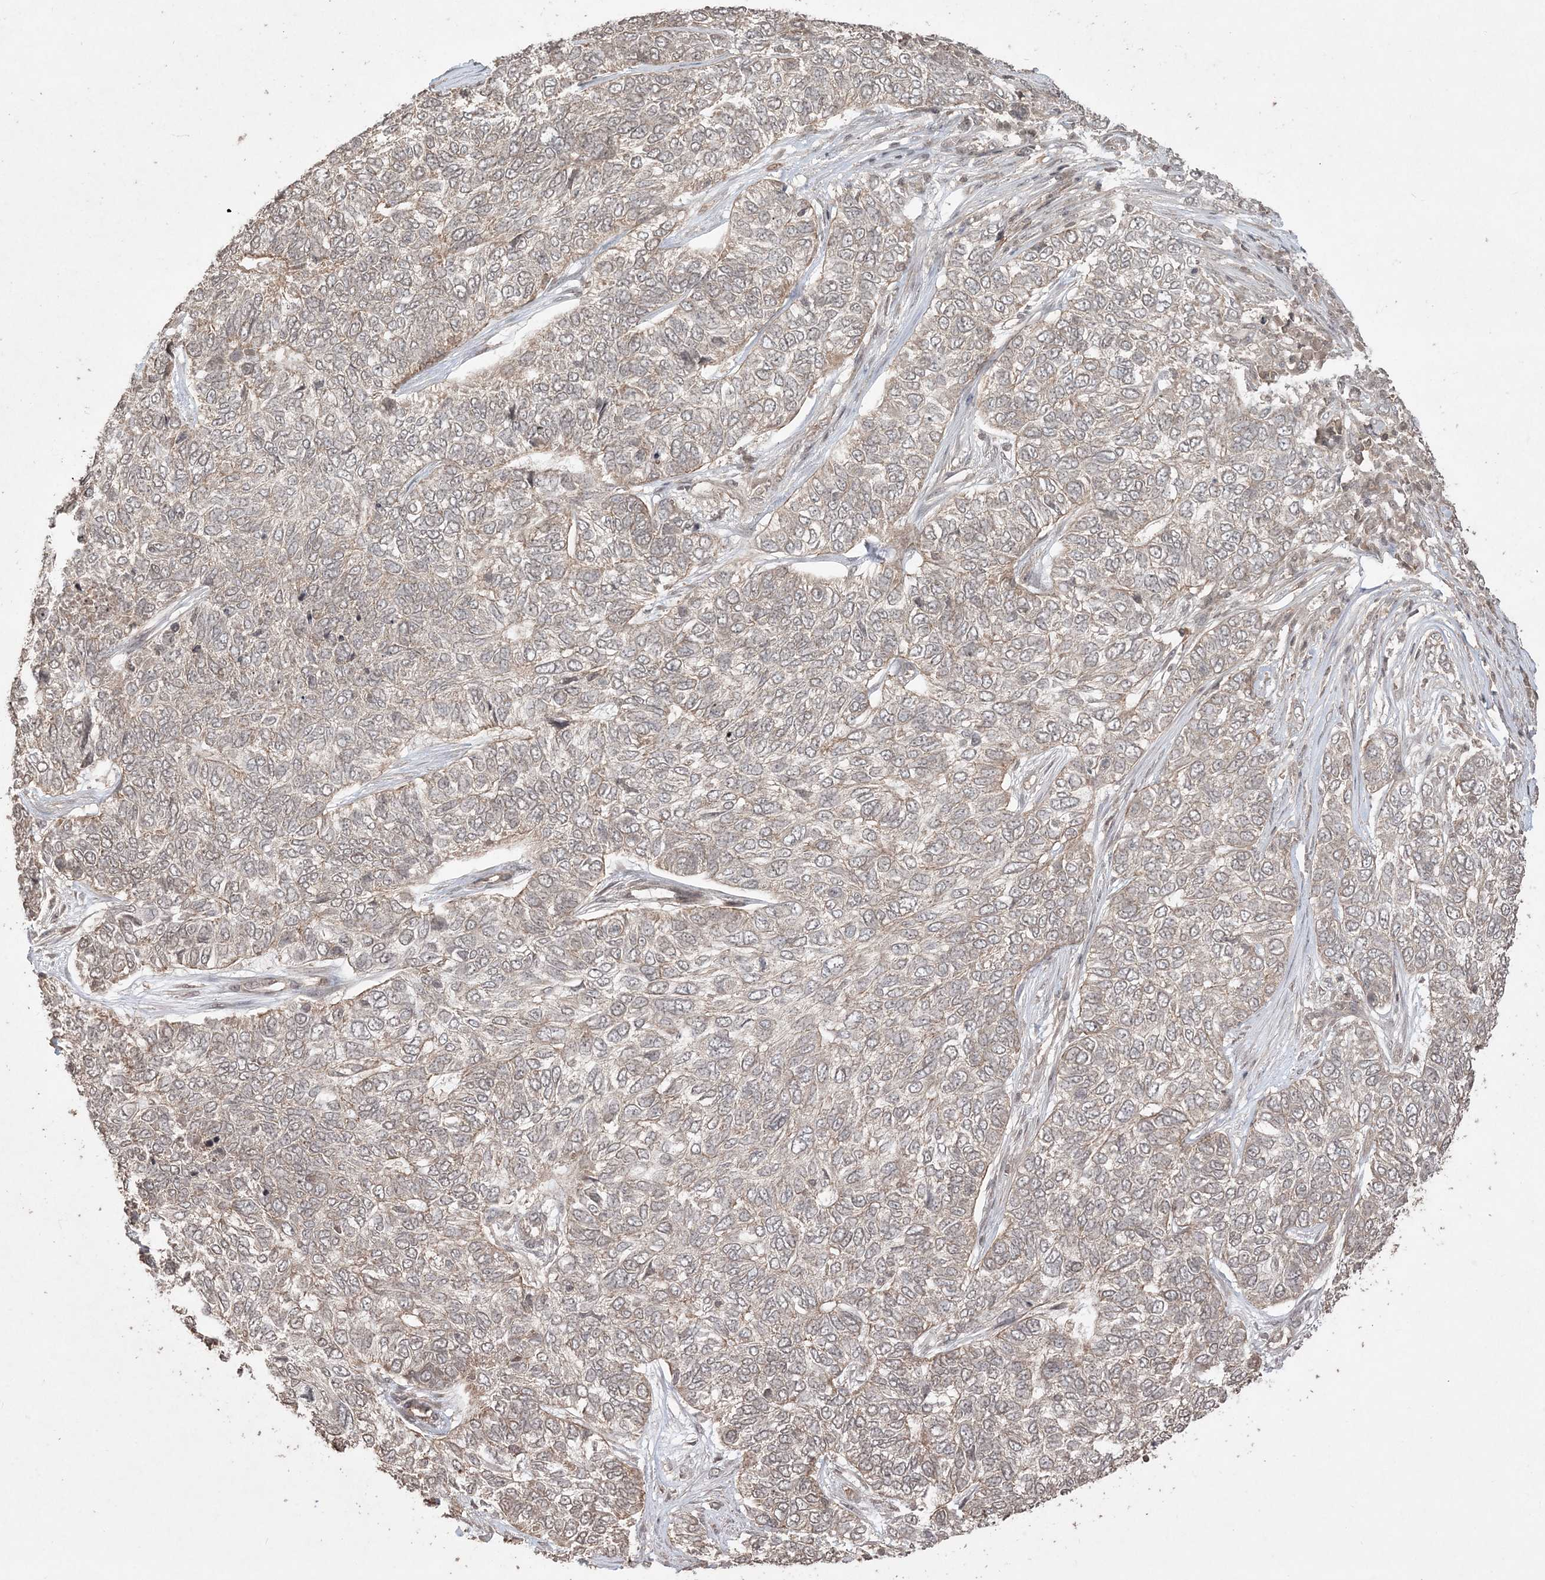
{"staining": {"intensity": "weak", "quantity": "<25%", "location": "cytoplasmic/membranous"}, "tissue": "skin cancer", "cell_type": "Tumor cells", "image_type": "cancer", "snomed": [{"axis": "morphology", "description": "Basal cell carcinoma"}, {"axis": "topography", "description": "Skin"}], "caption": "Photomicrograph shows no protein positivity in tumor cells of basal cell carcinoma (skin) tissue. Nuclei are stained in blue.", "gene": "EHHADH", "patient": {"sex": "female", "age": 65}}